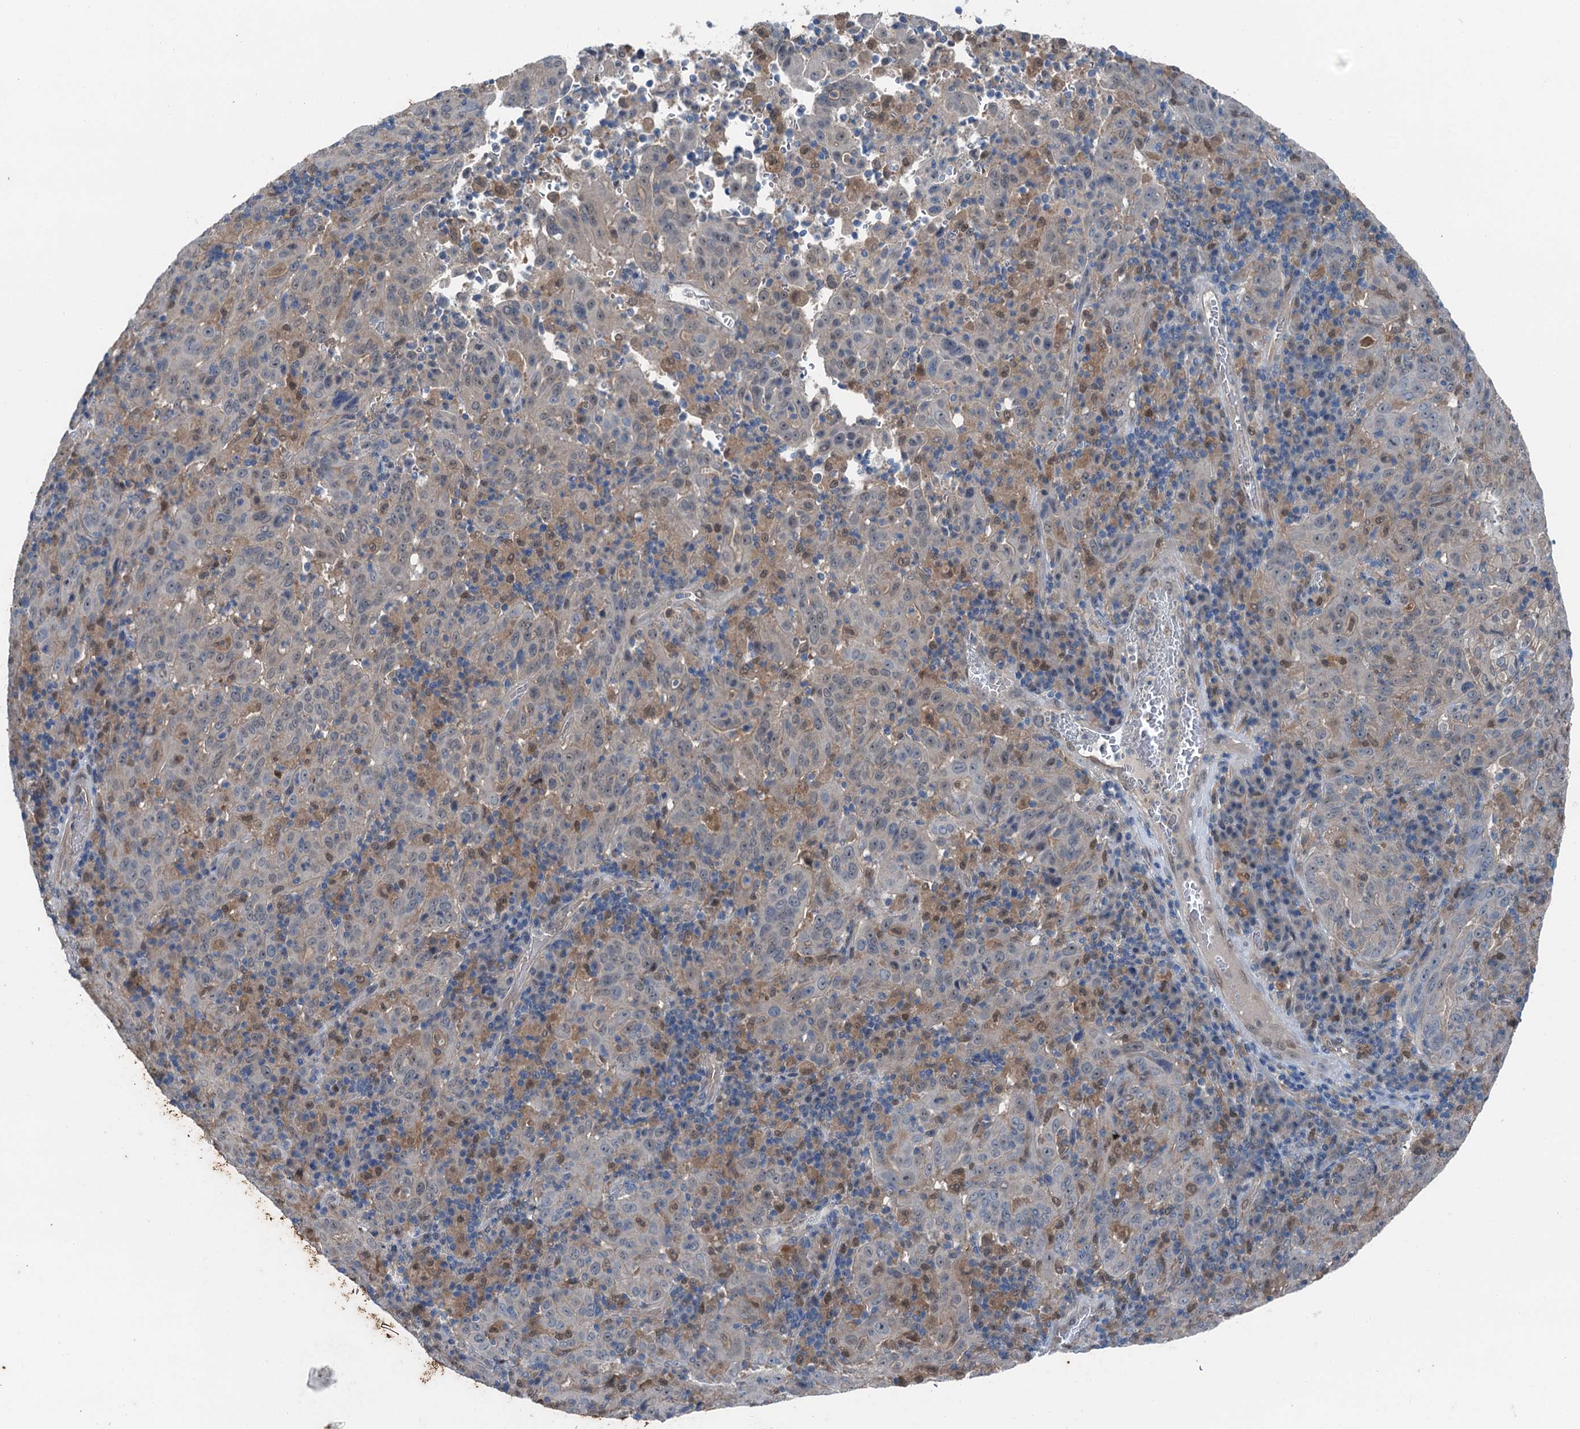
{"staining": {"intensity": "negative", "quantity": "none", "location": "none"}, "tissue": "pancreatic cancer", "cell_type": "Tumor cells", "image_type": "cancer", "snomed": [{"axis": "morphology", "description": "Adenocarcinoma, NOS"}, {"axis": "topography", "description": "Pancreas"}], "caption": "A histopathology image of human pancreatic cancer (adenocarcinoma) is negative for staining in tumor cells.", "gene": "RNH1", "patient": {"sex": "male", "age": 63}}